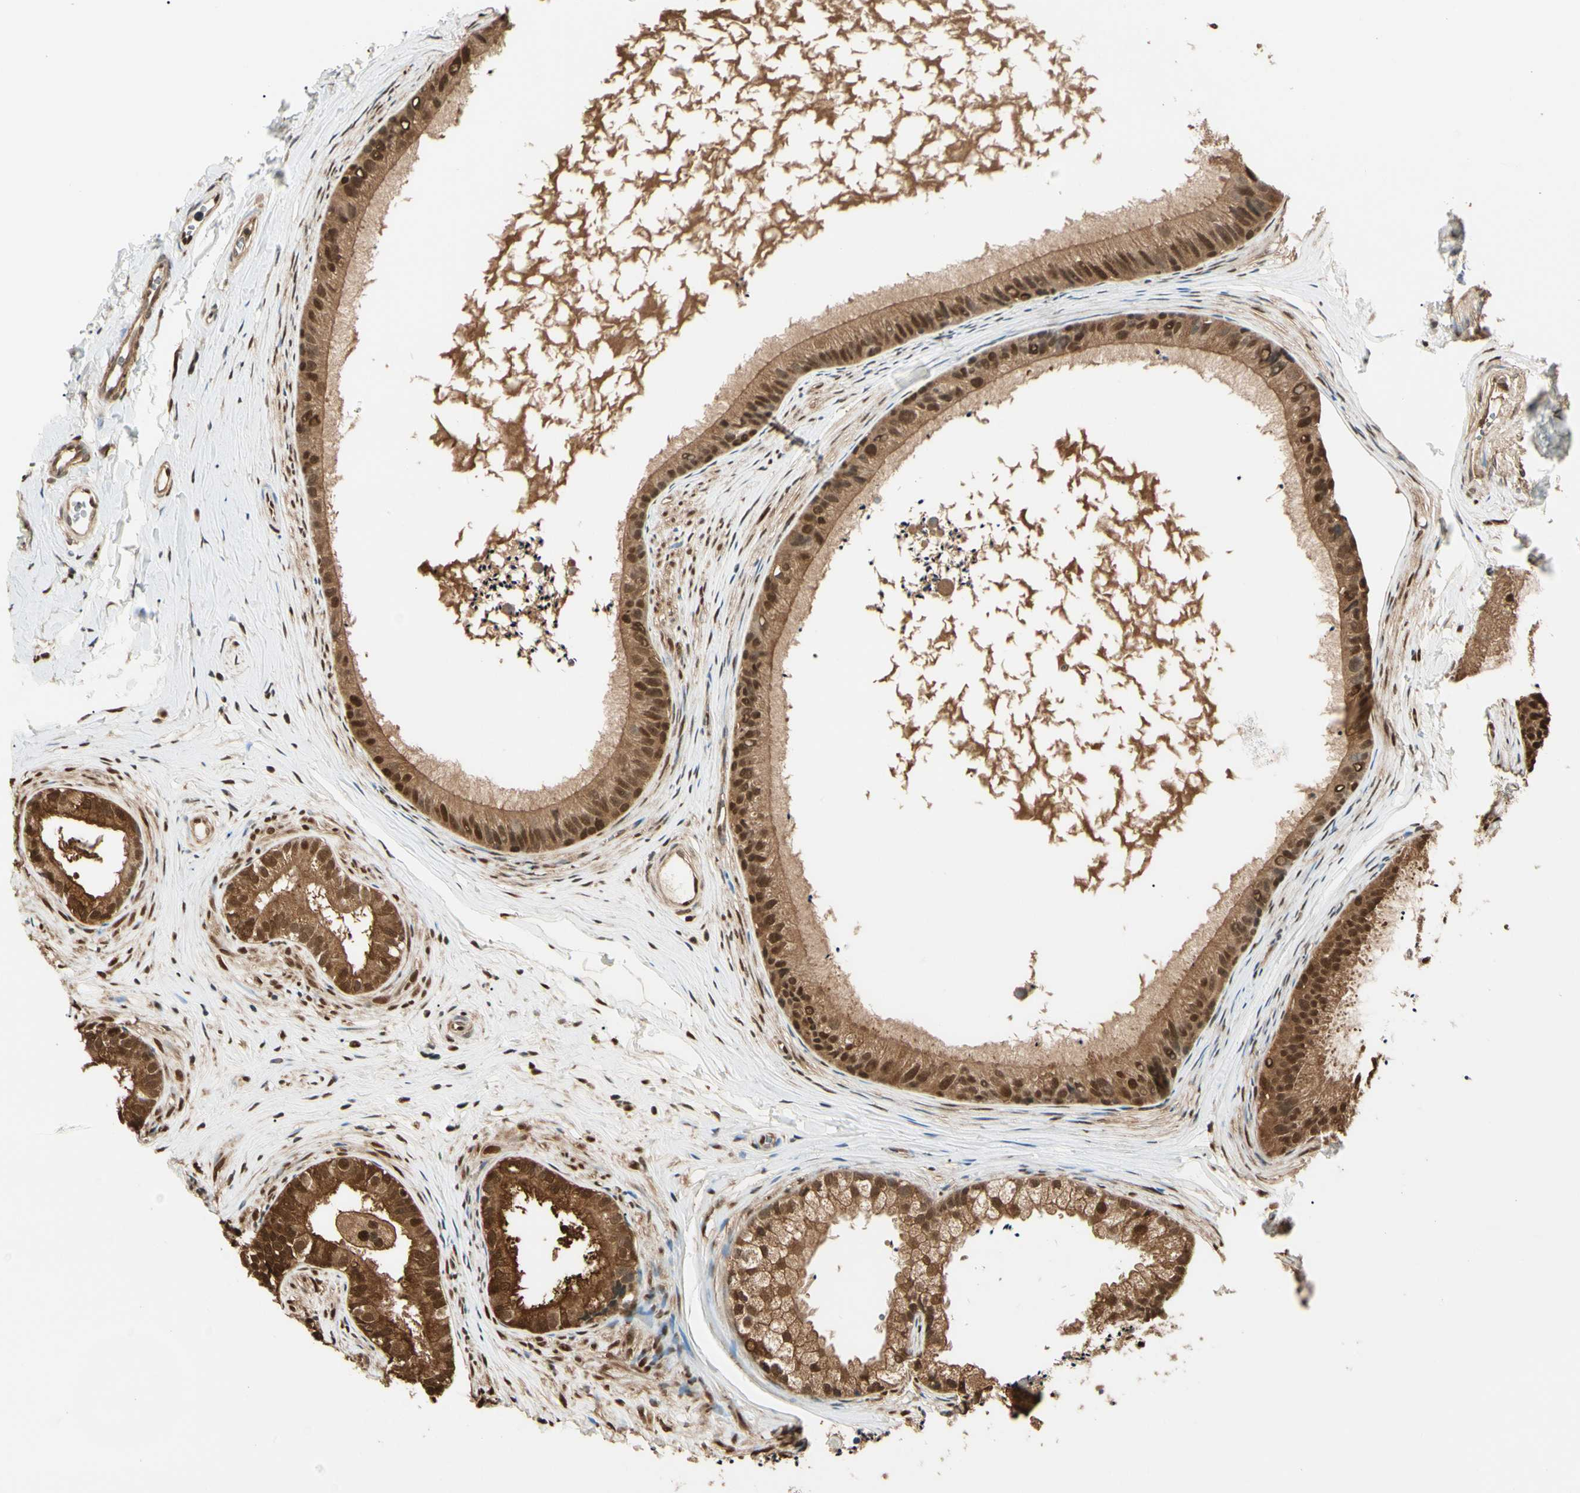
{"staining": {"intensity": "strong", "quantity": ">75%", "location": "cytoplasmic/membranous,nuclear"}, "tissue": "epididymis", "cell_type": "Glandular cells", "image_type": "normal", "snomed": [{"axis": "morphology", "description": "Normal tissue, NOS"}, {"axis": "topography", "description": "Epididymis"}], "caption": "Protein staining of normal epididymis reveals strong cytoplasmic/membranous,nuclear positivity in approximately >75% of glandular cells.", "gene": "PNCK", "patient": {"sex": "male", "age": 56}}